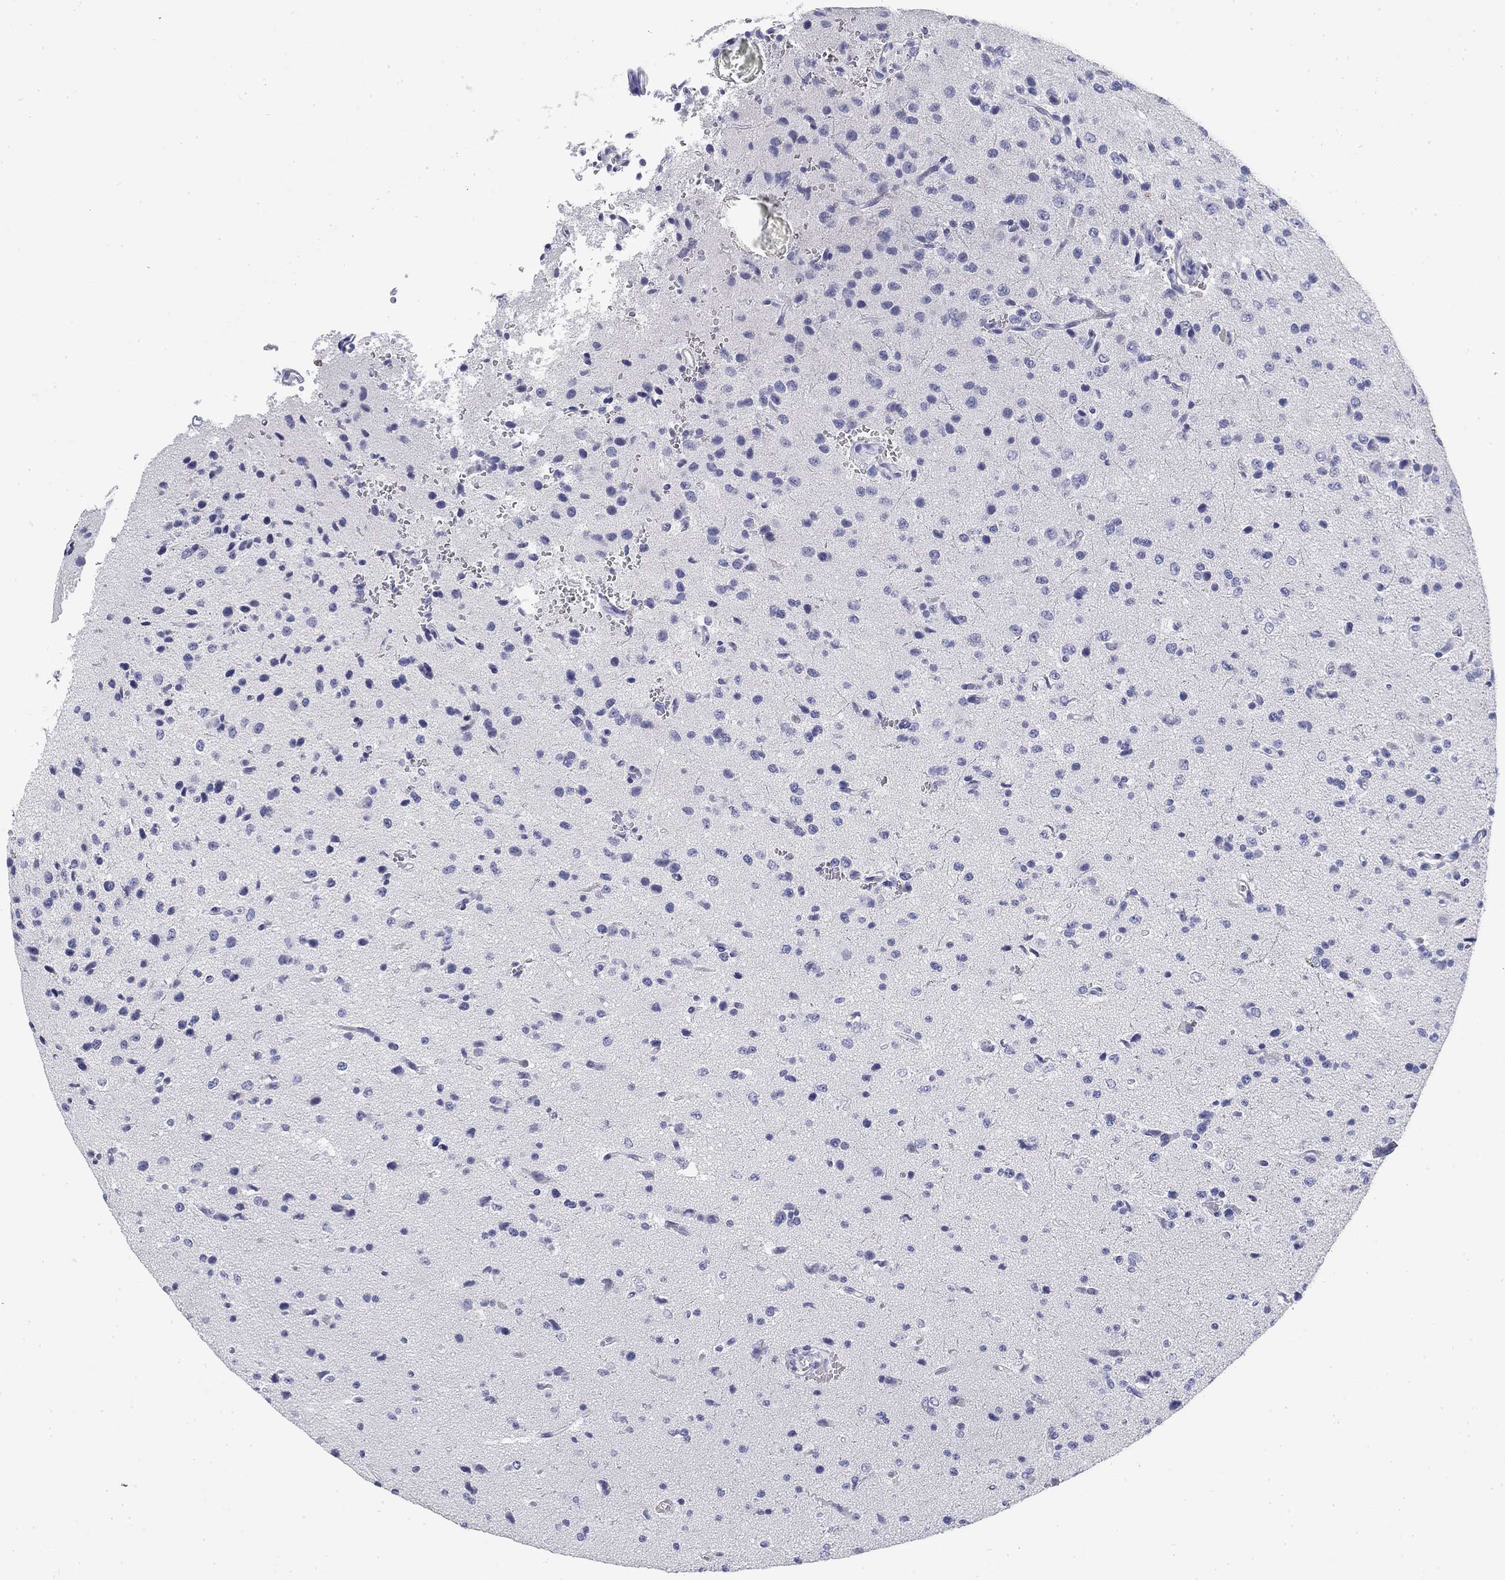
{"staining": {"intensity": "negative", "quantity": "none", "location": "none"}, "tissue": "glioma", "cell_type": "Tumor cells", "image_type": "cancer", "snomed": [{"axis": "morphology", "description": "Glioma, malignant, Low grade"}, {"axis": "topography", "description": "Brain"}], "caption": "Histopathology image shows no protein positivity in tumor cells of glioma tissue.", "gene": "CD79B", "patient": {"sex": "male", "age": 41}}